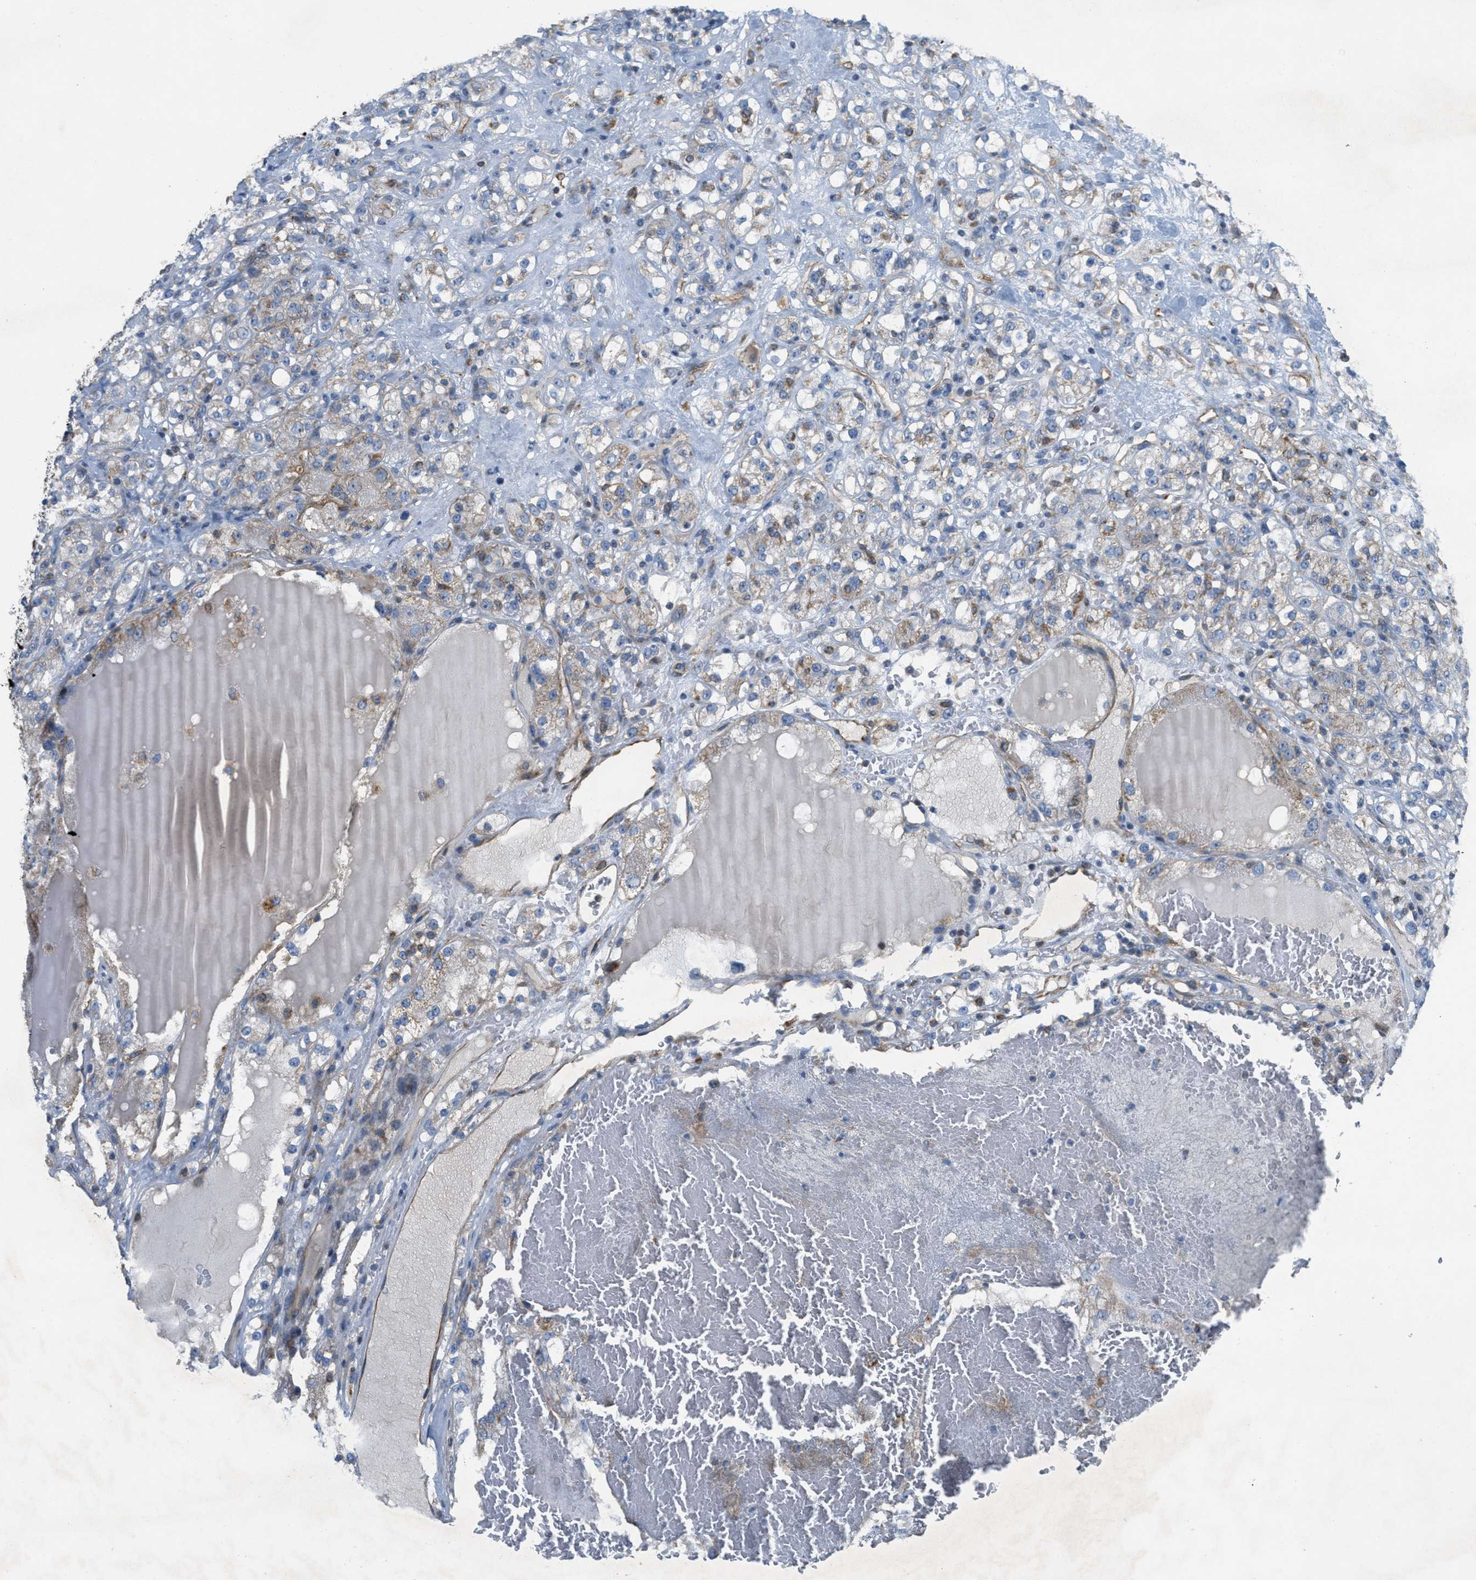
{"staining": {"intensity": "weak", "quantity": "<25%", "location": "cytoplasmic/membranous"}, "tissue": "renal cancer", "cell_type": "Tumor cells", "image_type": "cancer", "snomed": [{"axis": "morphology", "description": "Normal tissue, NOS"}, {"axis": "morphology", "description": "Adenocarcinoma, NOS"}, {"axis": "topography", "description": "Kidney"}], "caption": "This is an IHC photomicrograph of renal cancer (adenocarcinoma). There is no staining in tumor cells.", "gene": "BTN3A1", "patient": {"sex": "male", "age": 61}}